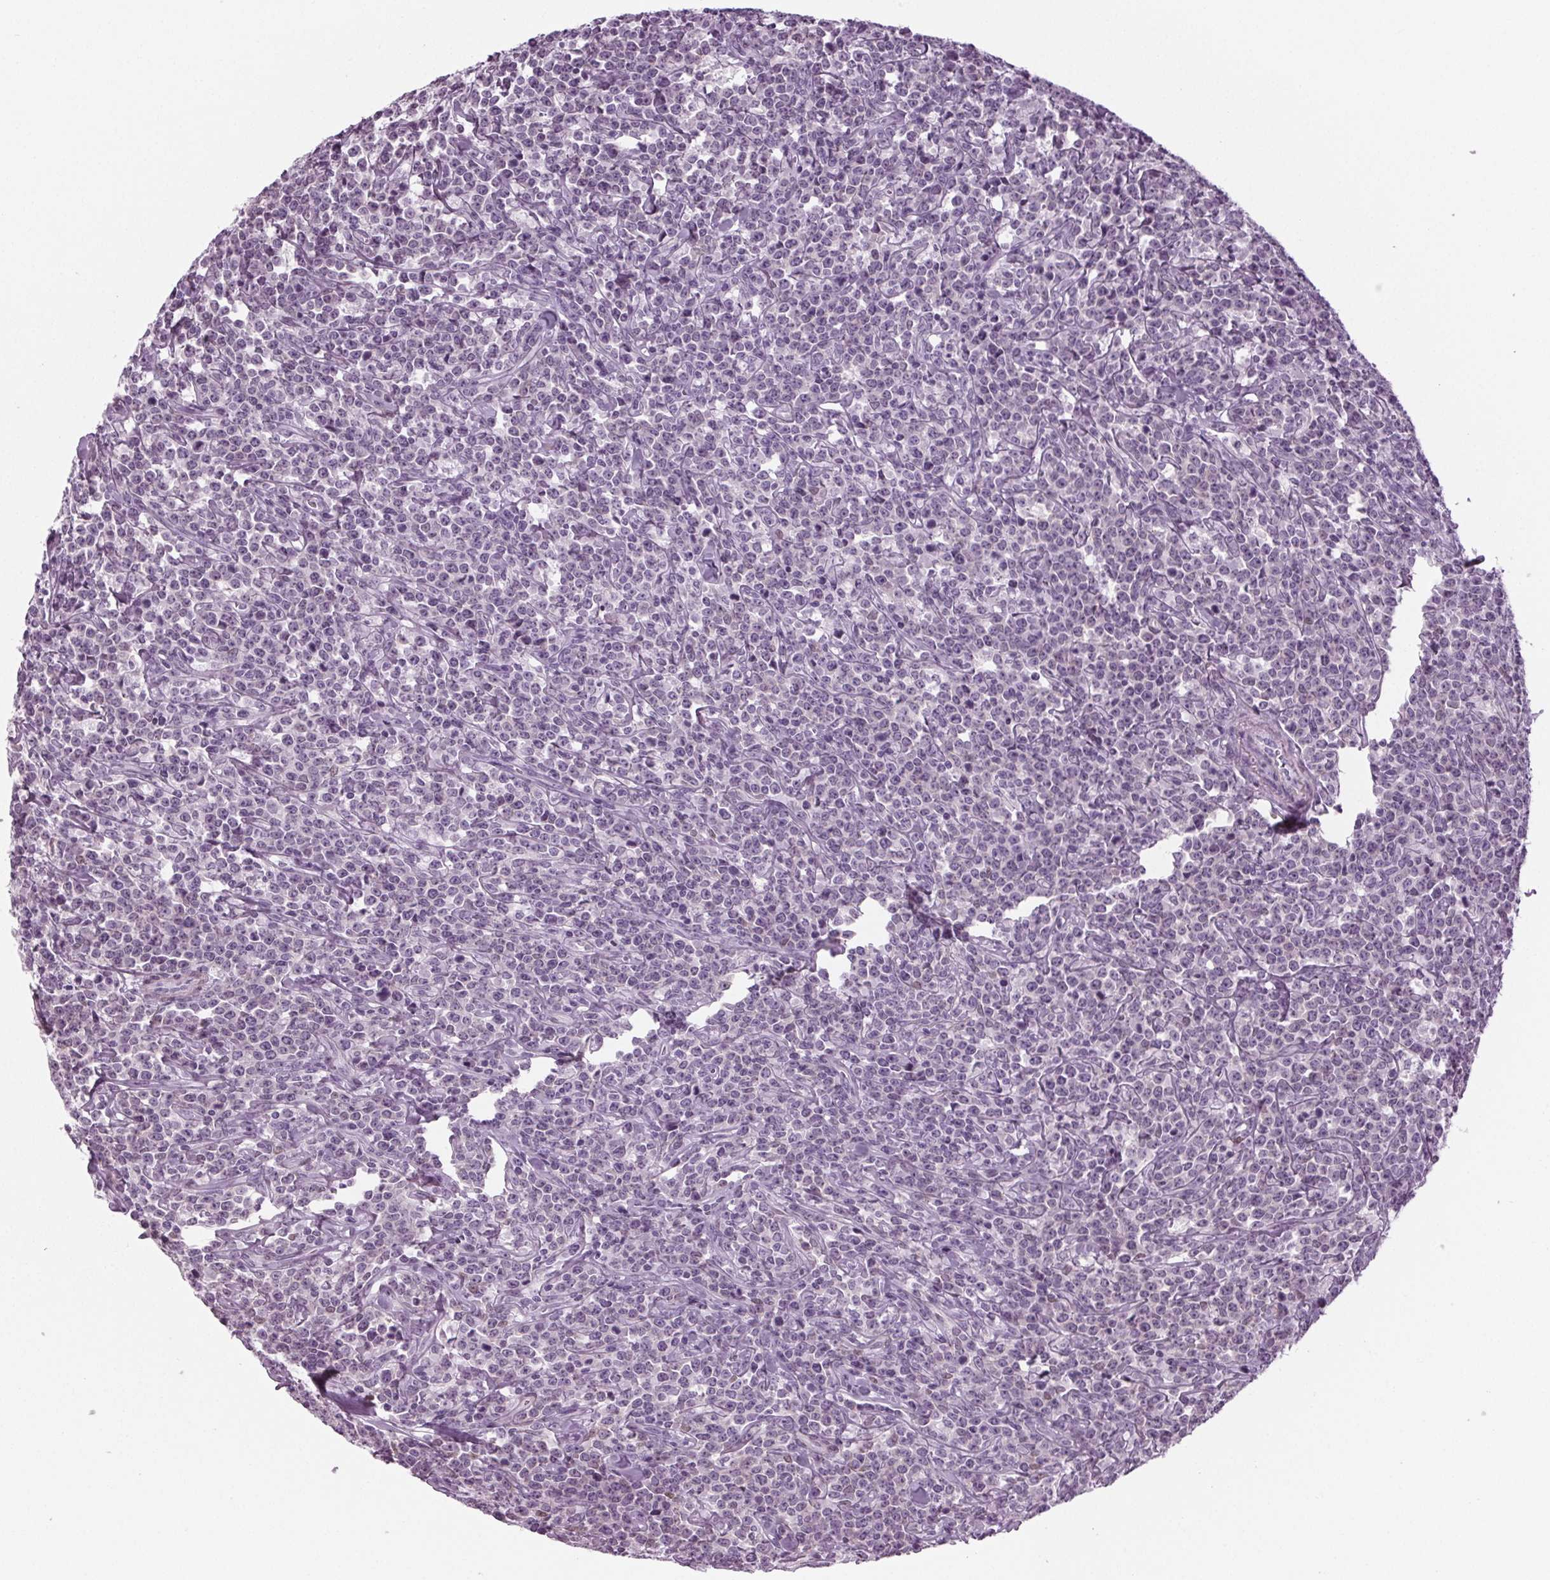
{"staining": {"intensity": "negative", "quantity": "none", "location": "none"}, "tissue": "lymphoma", "cell_type": "Tumor cells", "image_type": "cancer", "snomed": [{"axis": "morphology", "description": "Malignant lymphoma, non-Hodgkin's type, High grade"}, {"axis": "topography", "description": "Small intestine"}], "caption": "High power microscopy micrograph of an immunohistochemistry image of malignant lymphoma, non-Hodgkin's type (high-grade), revealing no significant staining in tumor cells. (IHC, brightfield microscopy, high magnification).", "gene": "BHLHE22", "patient": {"sex": "female", "age": 56}}